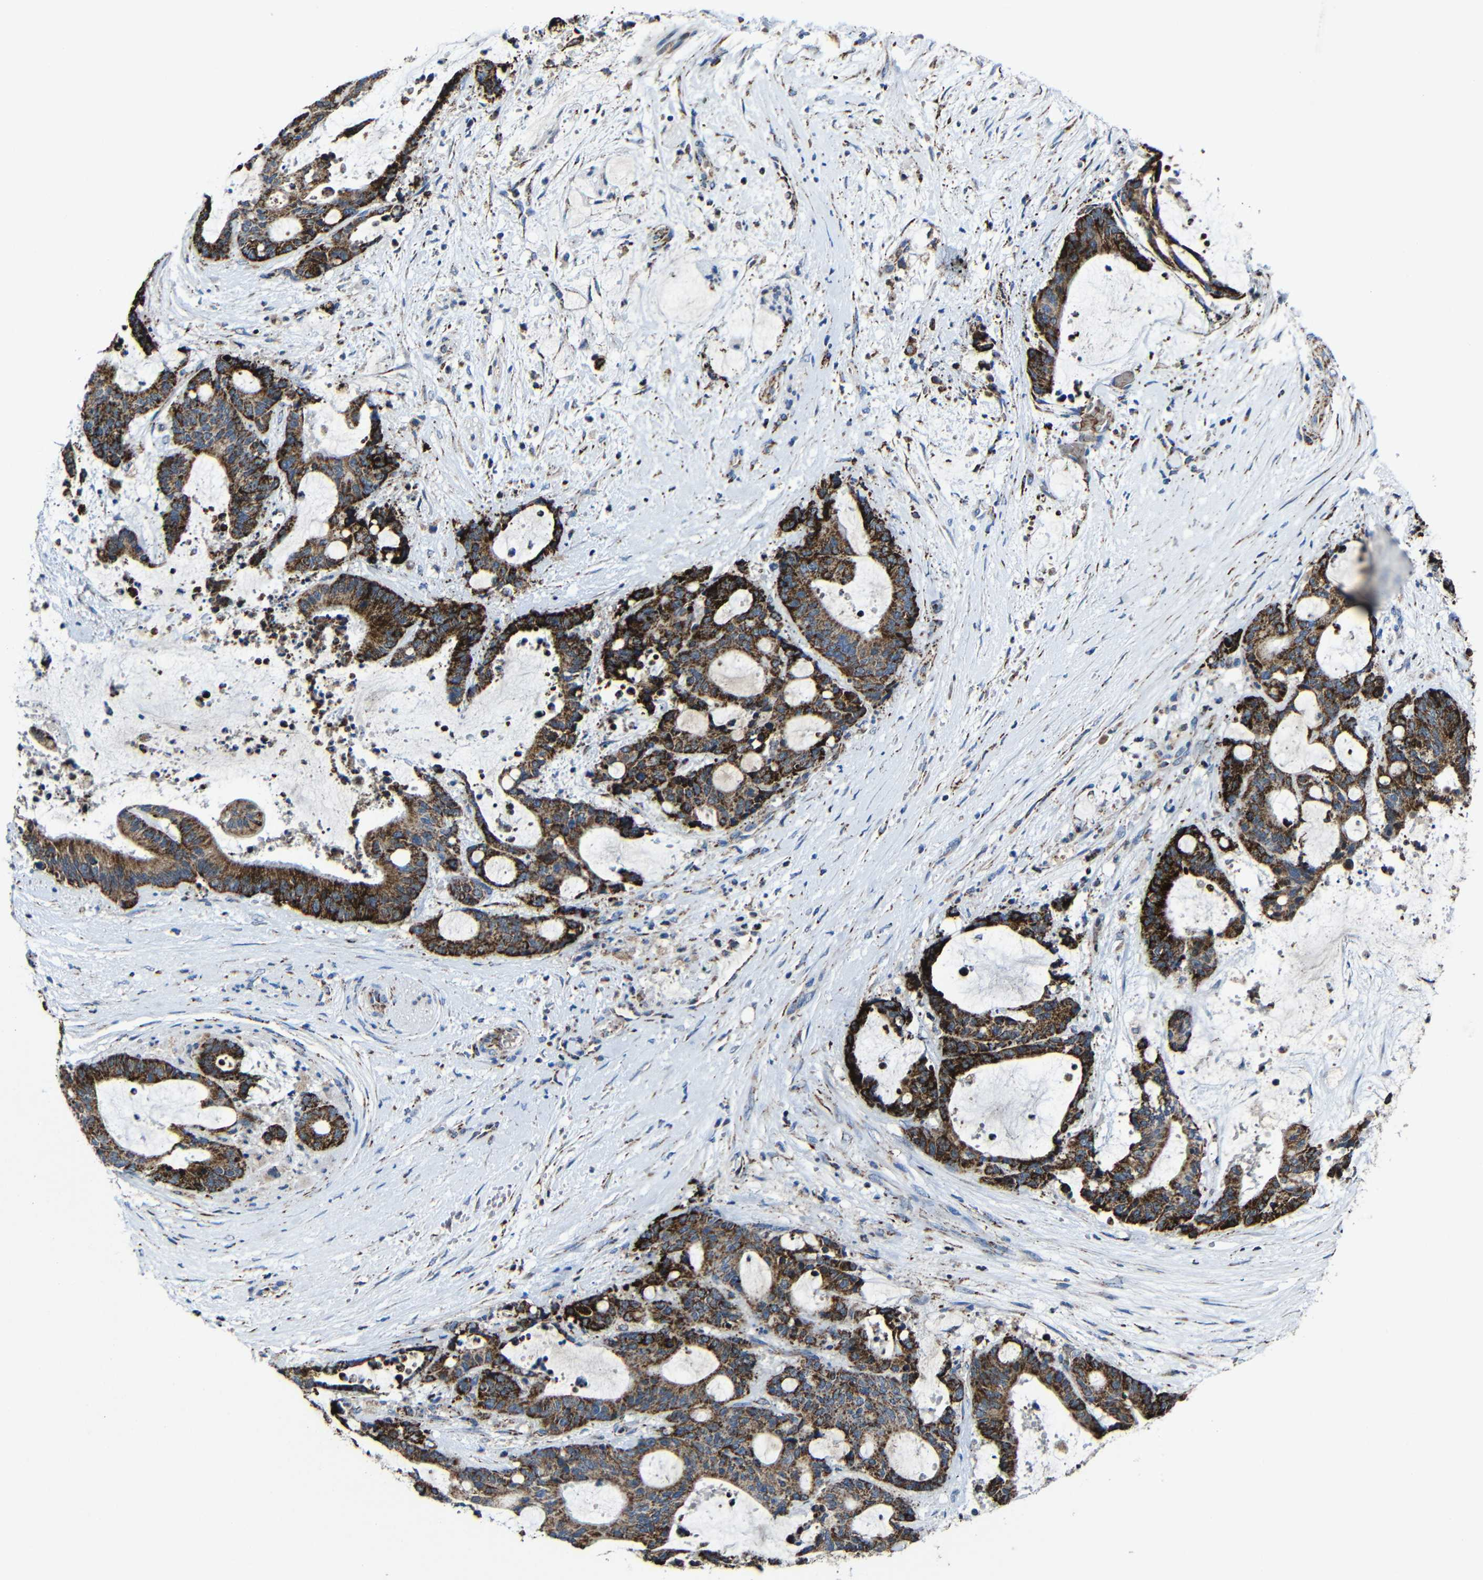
{"staining": {"intensity": "strong", "quantity": ">75%", "location": "cytoplasmic/membranous"}, "tissue": "liver cancer", "cell_type": "Tumor cells", "image_type": "cancer", "snomed": [{"axis": "morphology", "description": "Normal tissue, NOS"}, {"axis": "morphology", "description": "Cholangiocarcinoma"}, {"axis": "topography", "description": "Liver"}, {"axis": "topography", "description": "Peripheral nerve tissue"}], "caption": "Immunohistochemical staining of human liver cholangiocarcinoma exhibits strong cytoplasmic/membranous protein expression in approximately >75% of tumor cells.", "gene": "CA5B", "patient": {"sex": "female", "age": 73}}